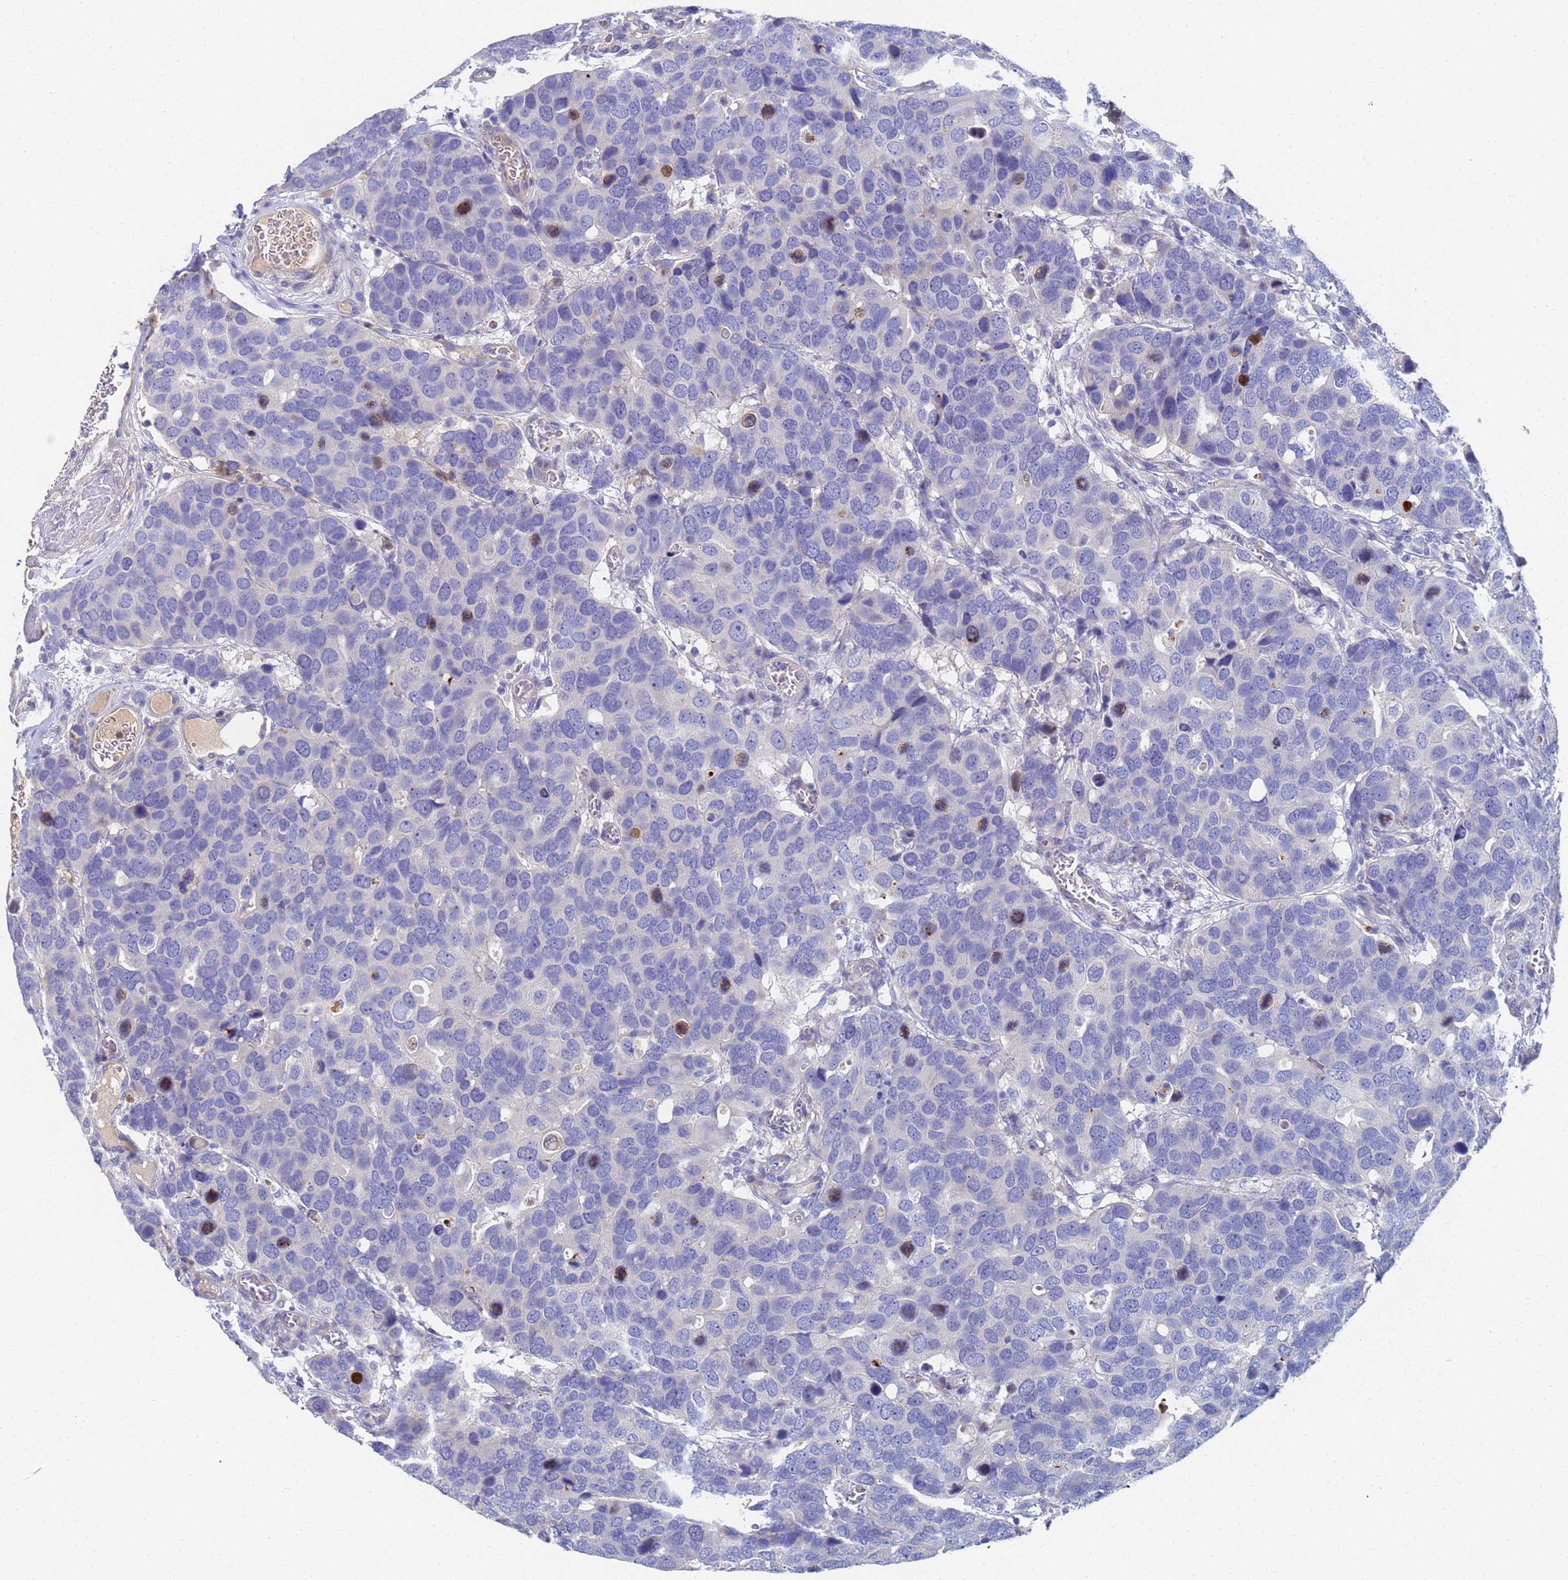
{"staining": {"intensity": "moderate", "quantity": "<25%", "location": "nuclear"}, "tissue": "breast cancer", "cell_type": "Tumor cells", "image_type": "cancer", "snomed": [{"axis": "morphology", "description": "Duct carcinoma"}, {"axis": "topography", "description": "Breast"}], "caption": "The photomicrograph demonstrates a brown stain indicating the presence of a protein in the nuclear of tumor cells in breast cancer.", "gene": "LBX2", "patient": {"sex": "female", "age": 83}}